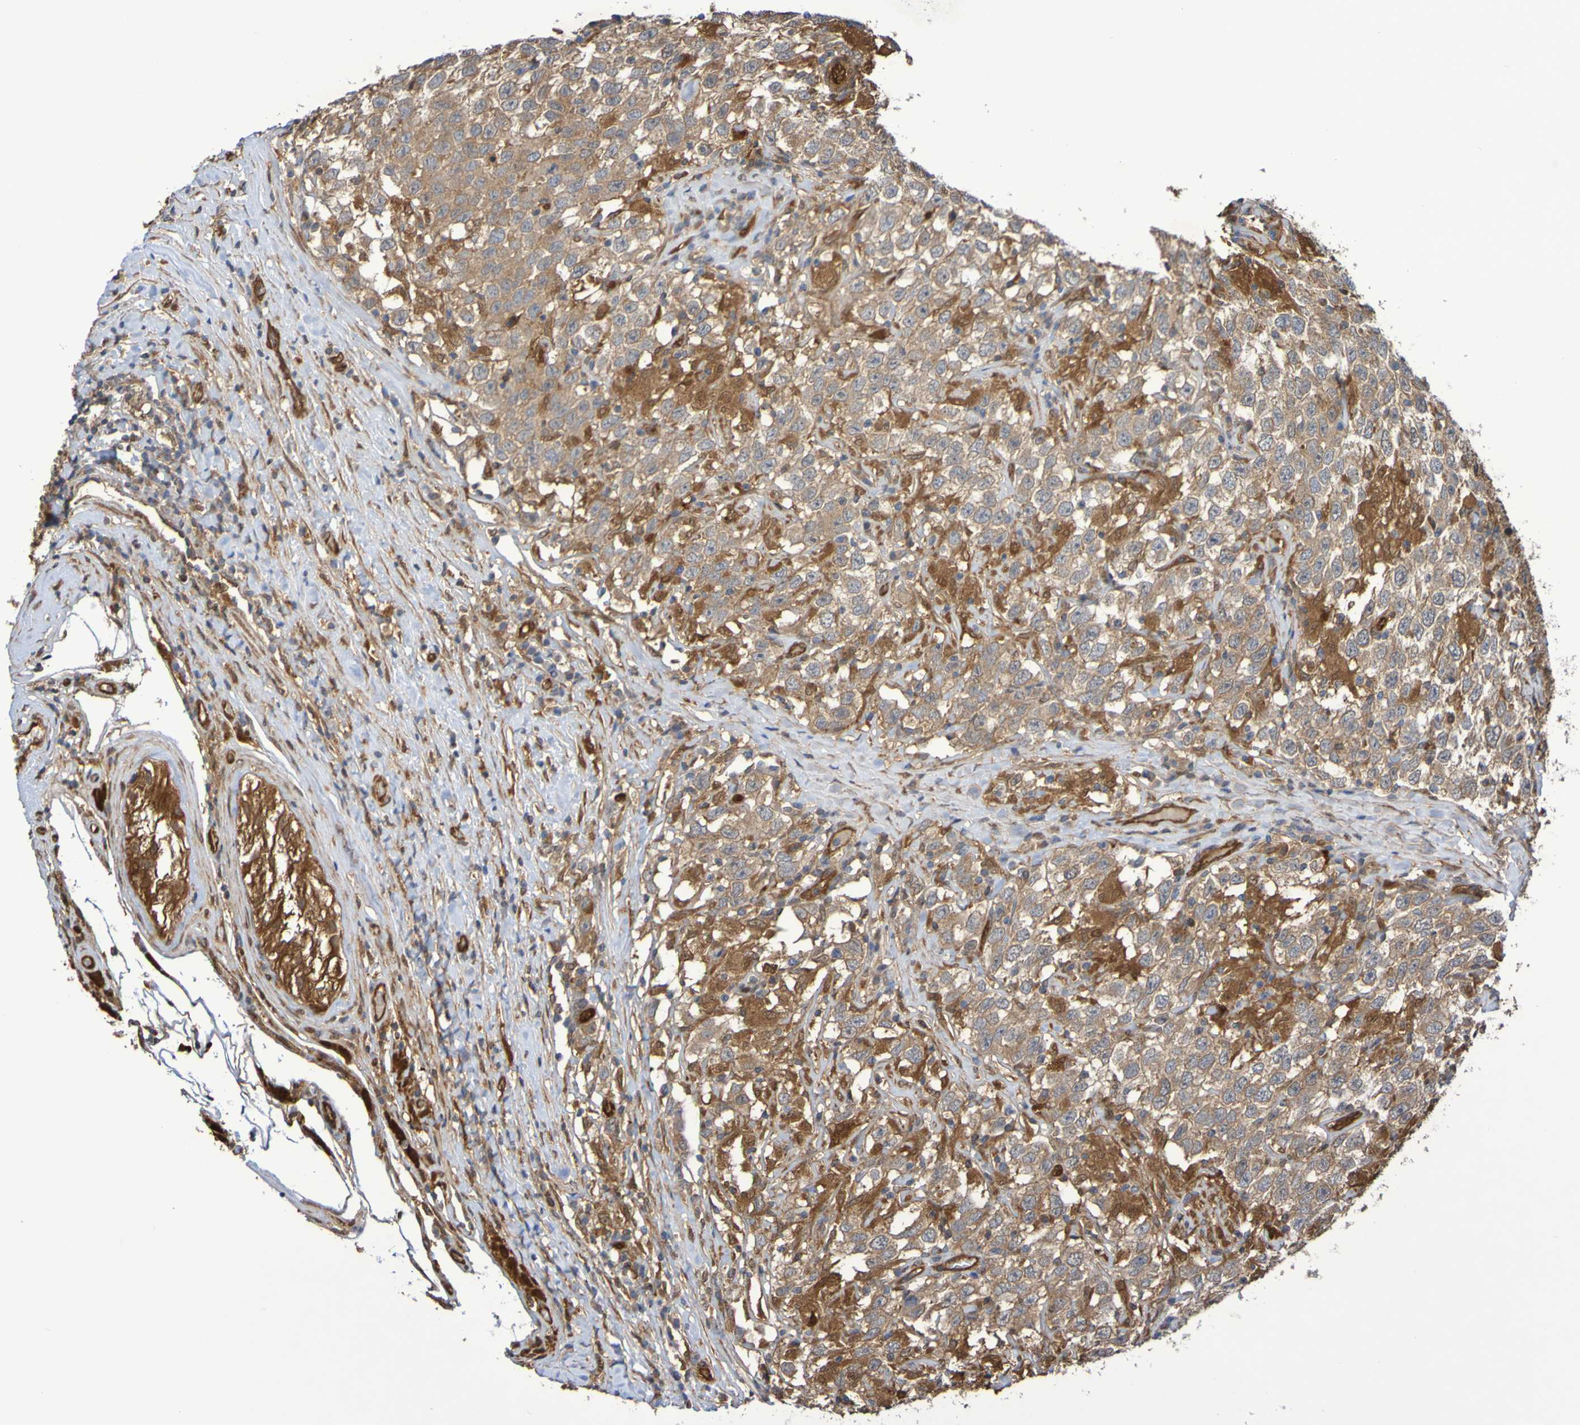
{"staining": {"intensity": "moderate", "quantity": ">75%", "location": "cytoplasmic/membranous"}, "tissue": "testis cancer", "cell_type": "Tumor cells", "image_type": "cancer", "snomed": [{"axis": "morphology", "description": "Seminoma, NOS"}, {"axis": "topography", "description": "Testis"}], "caption": "Protein expression analysis of human testis seminoma reveals moderate cytoplasmic/membranous expression in about >75% of tumor cells. (DAB = brown stain, brightfield microscopy at high magnification).", "gene": "SERPINB6", "patient": {"sex": "male", "age": 41}}